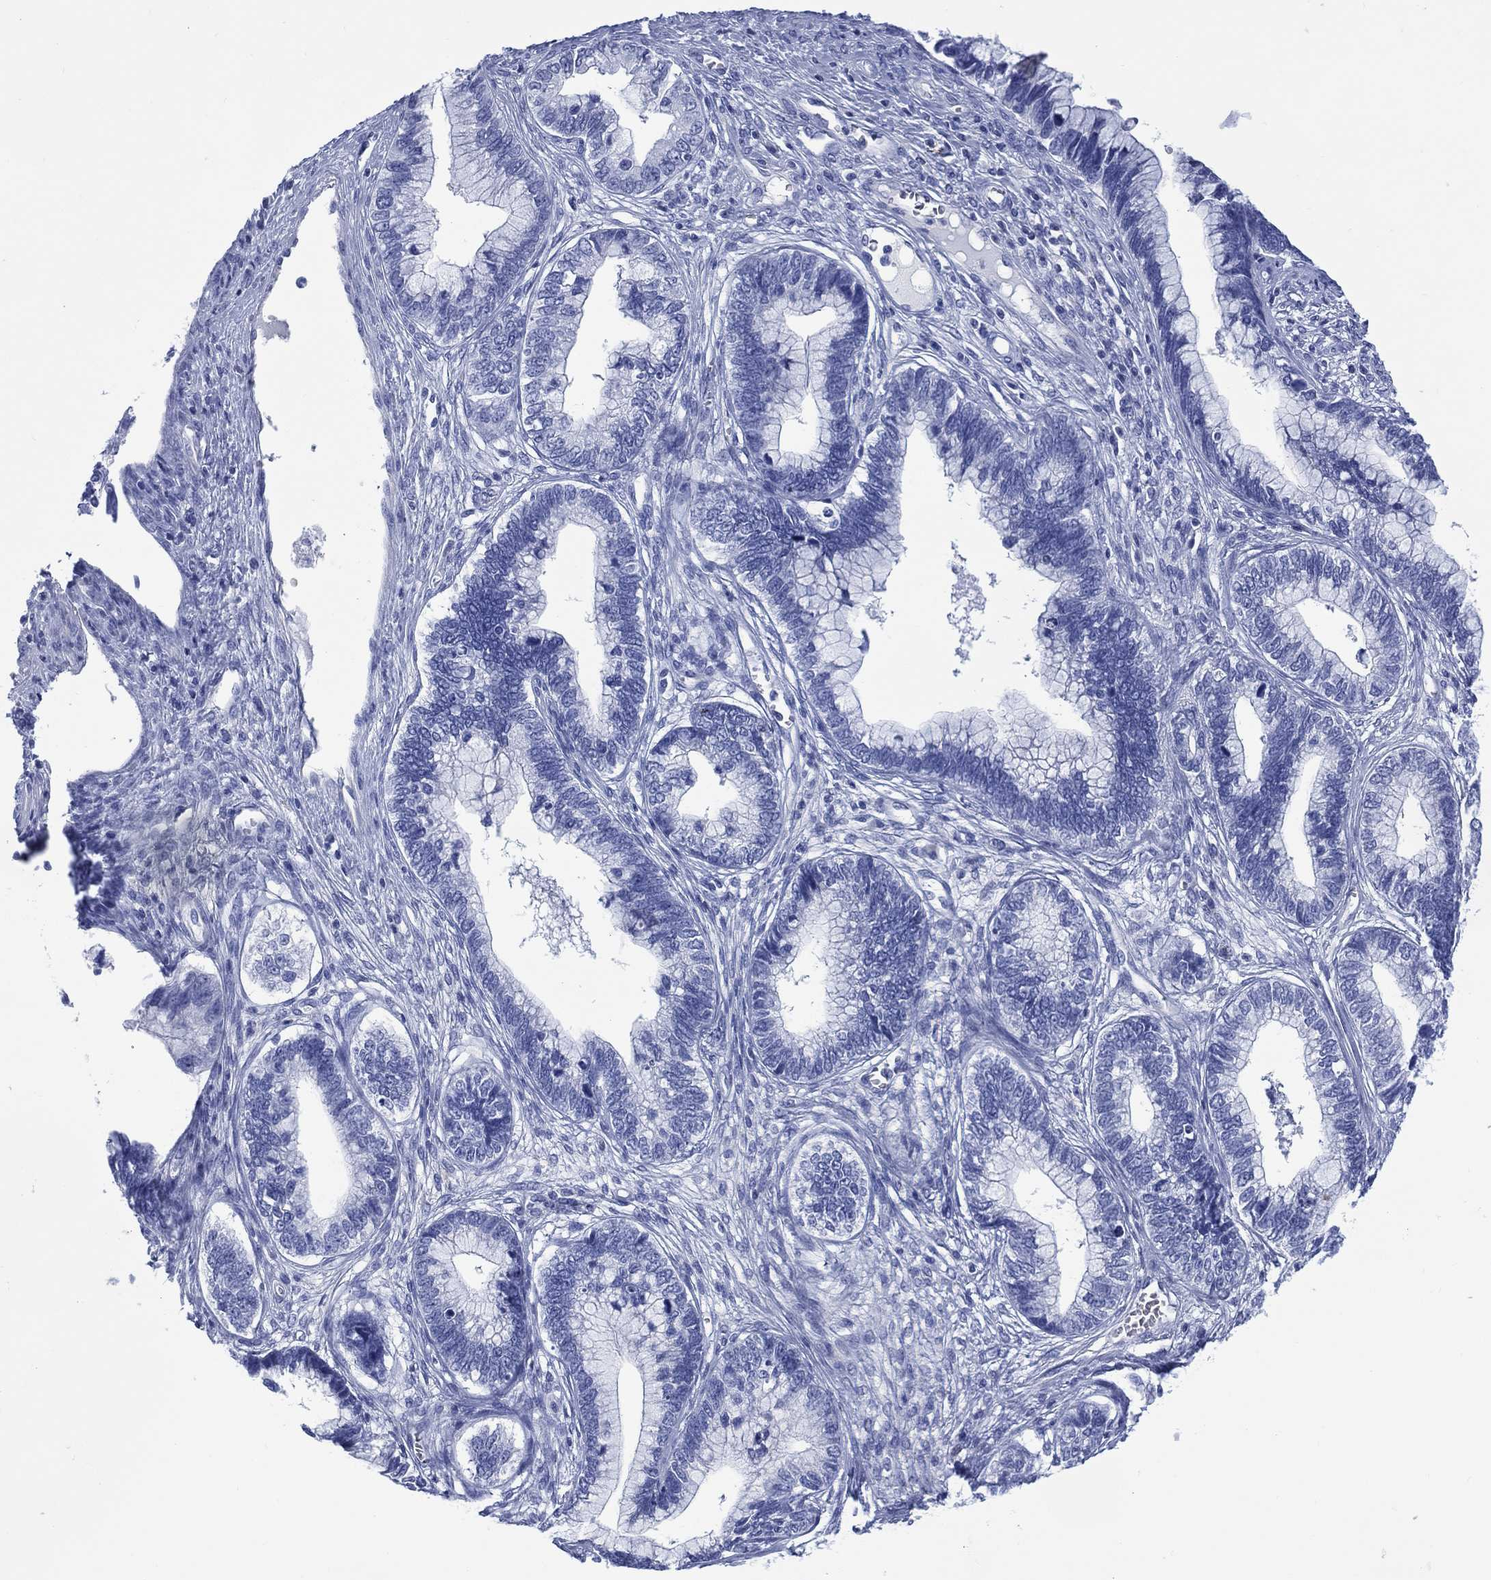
{"staining": {"intensity": "negative", "quantity": "none", "location": "none"}, "tissue": "cervical cancer", "cell_type": "Tumor cells", "image_type": "cancer", "snomed": [{"axis": "morphology", "description": "Adenocarcinoma, NOS"}, {"axis": "topography", "description": "Cervix"}], "caption": "Adenocarcinoma (cervical) was stained to show a protein in brown. There is no significant positivity in tumor cells.", "gene": "DDI1", "patient": {"sex": "female", "age": 44}}